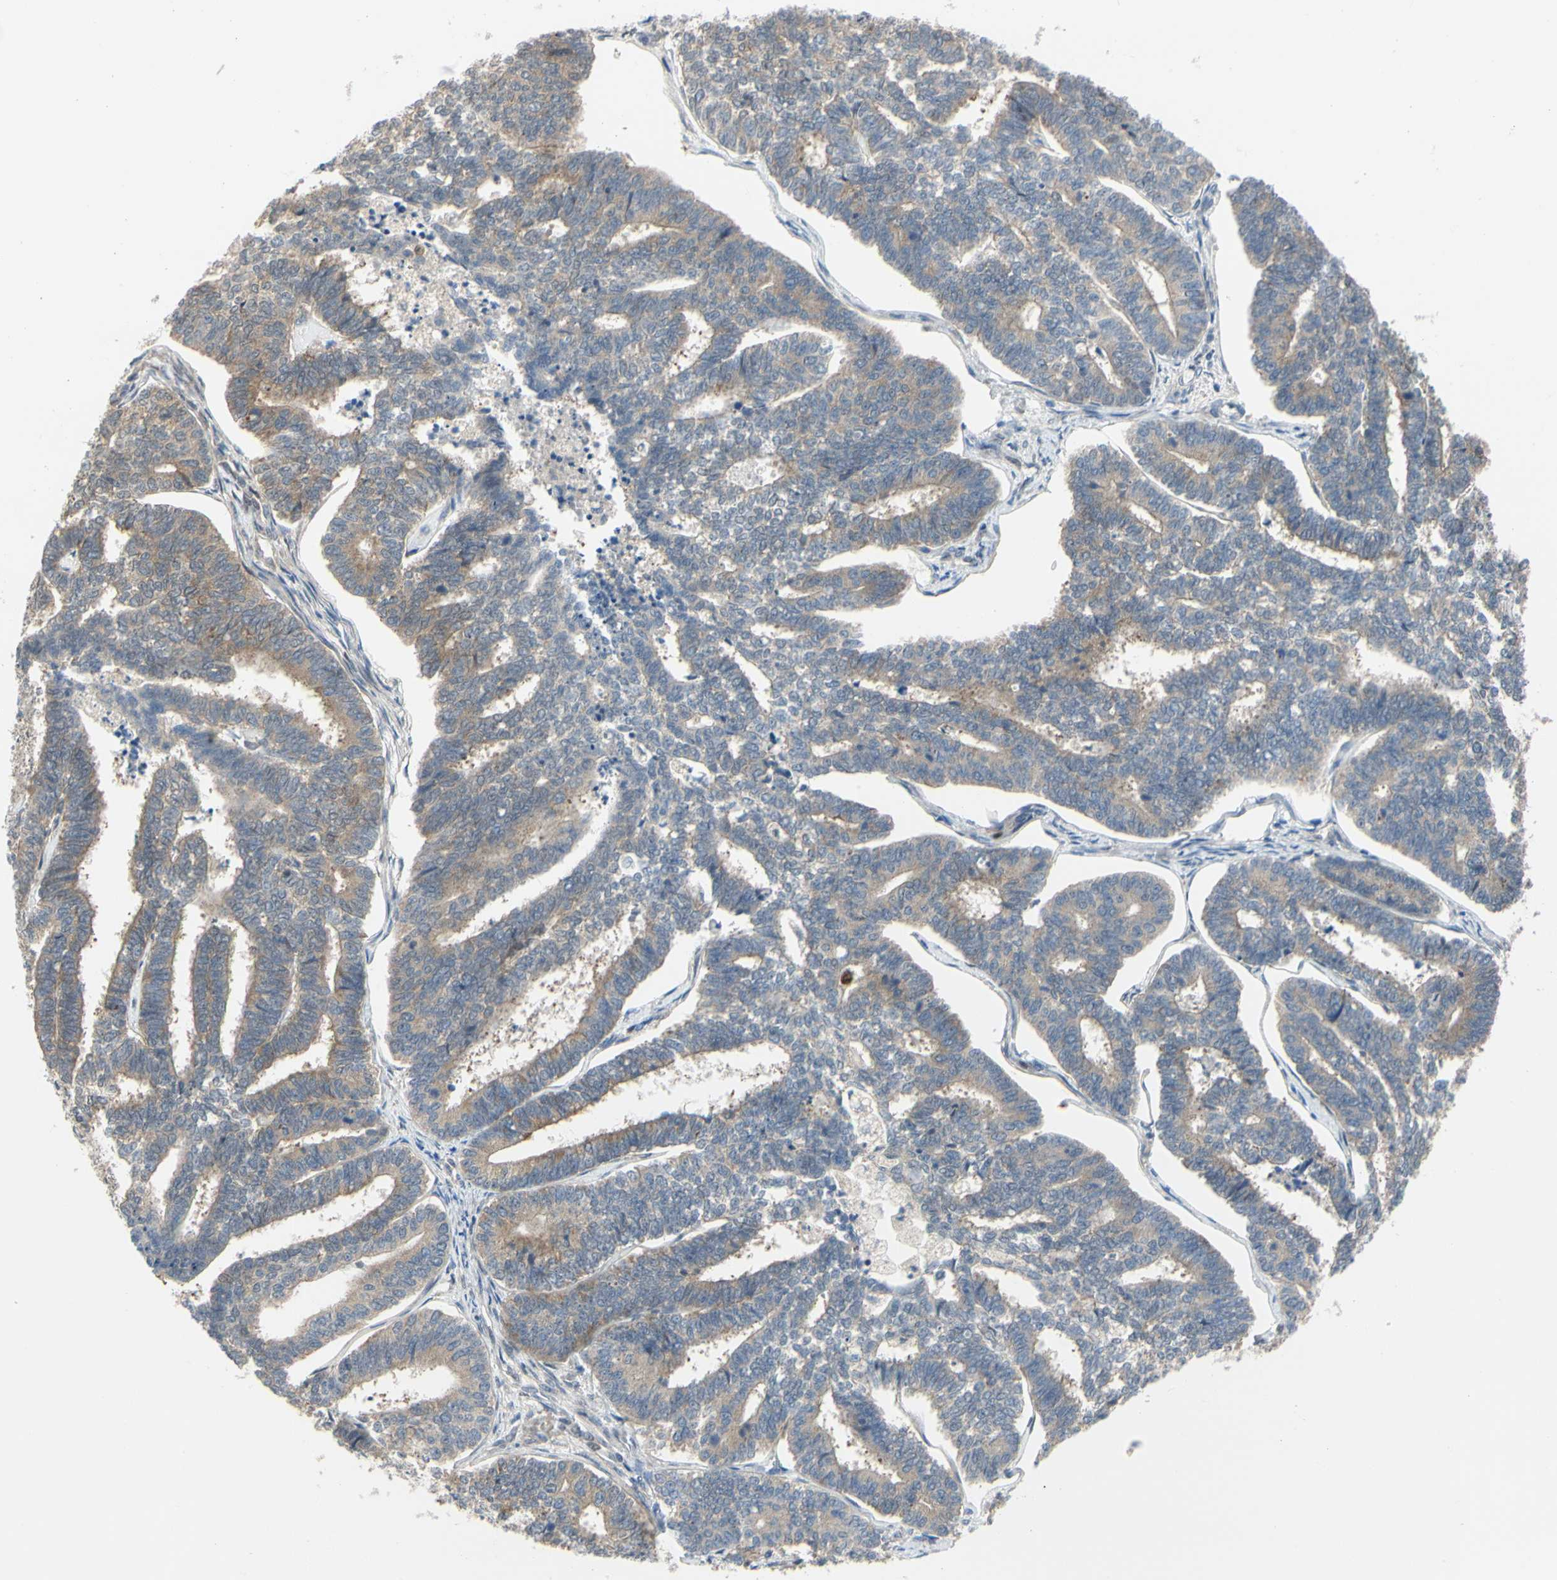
{"staining": {"intensity": "weak", "quantity": ">75%", "location": "cytoplasmic/membranous"}, "tissue": "endometrial cancer", "cell_type": "Tumor cells", "image_type": "cancer", "snomed": [{"axis": "morphology", "description": "Adenocarcinoma, NOS"}, {"axis": "topography", "description": "Endometrium"}], "caption": "Immunohistochemical staining of endometrial adenocarcinoma shows low levels of weak cytoplasmic/membranous protein expression in about >75% of tumor cells.", "gene": "CDK5", "patient": {"sex": "female", "age": 70}}